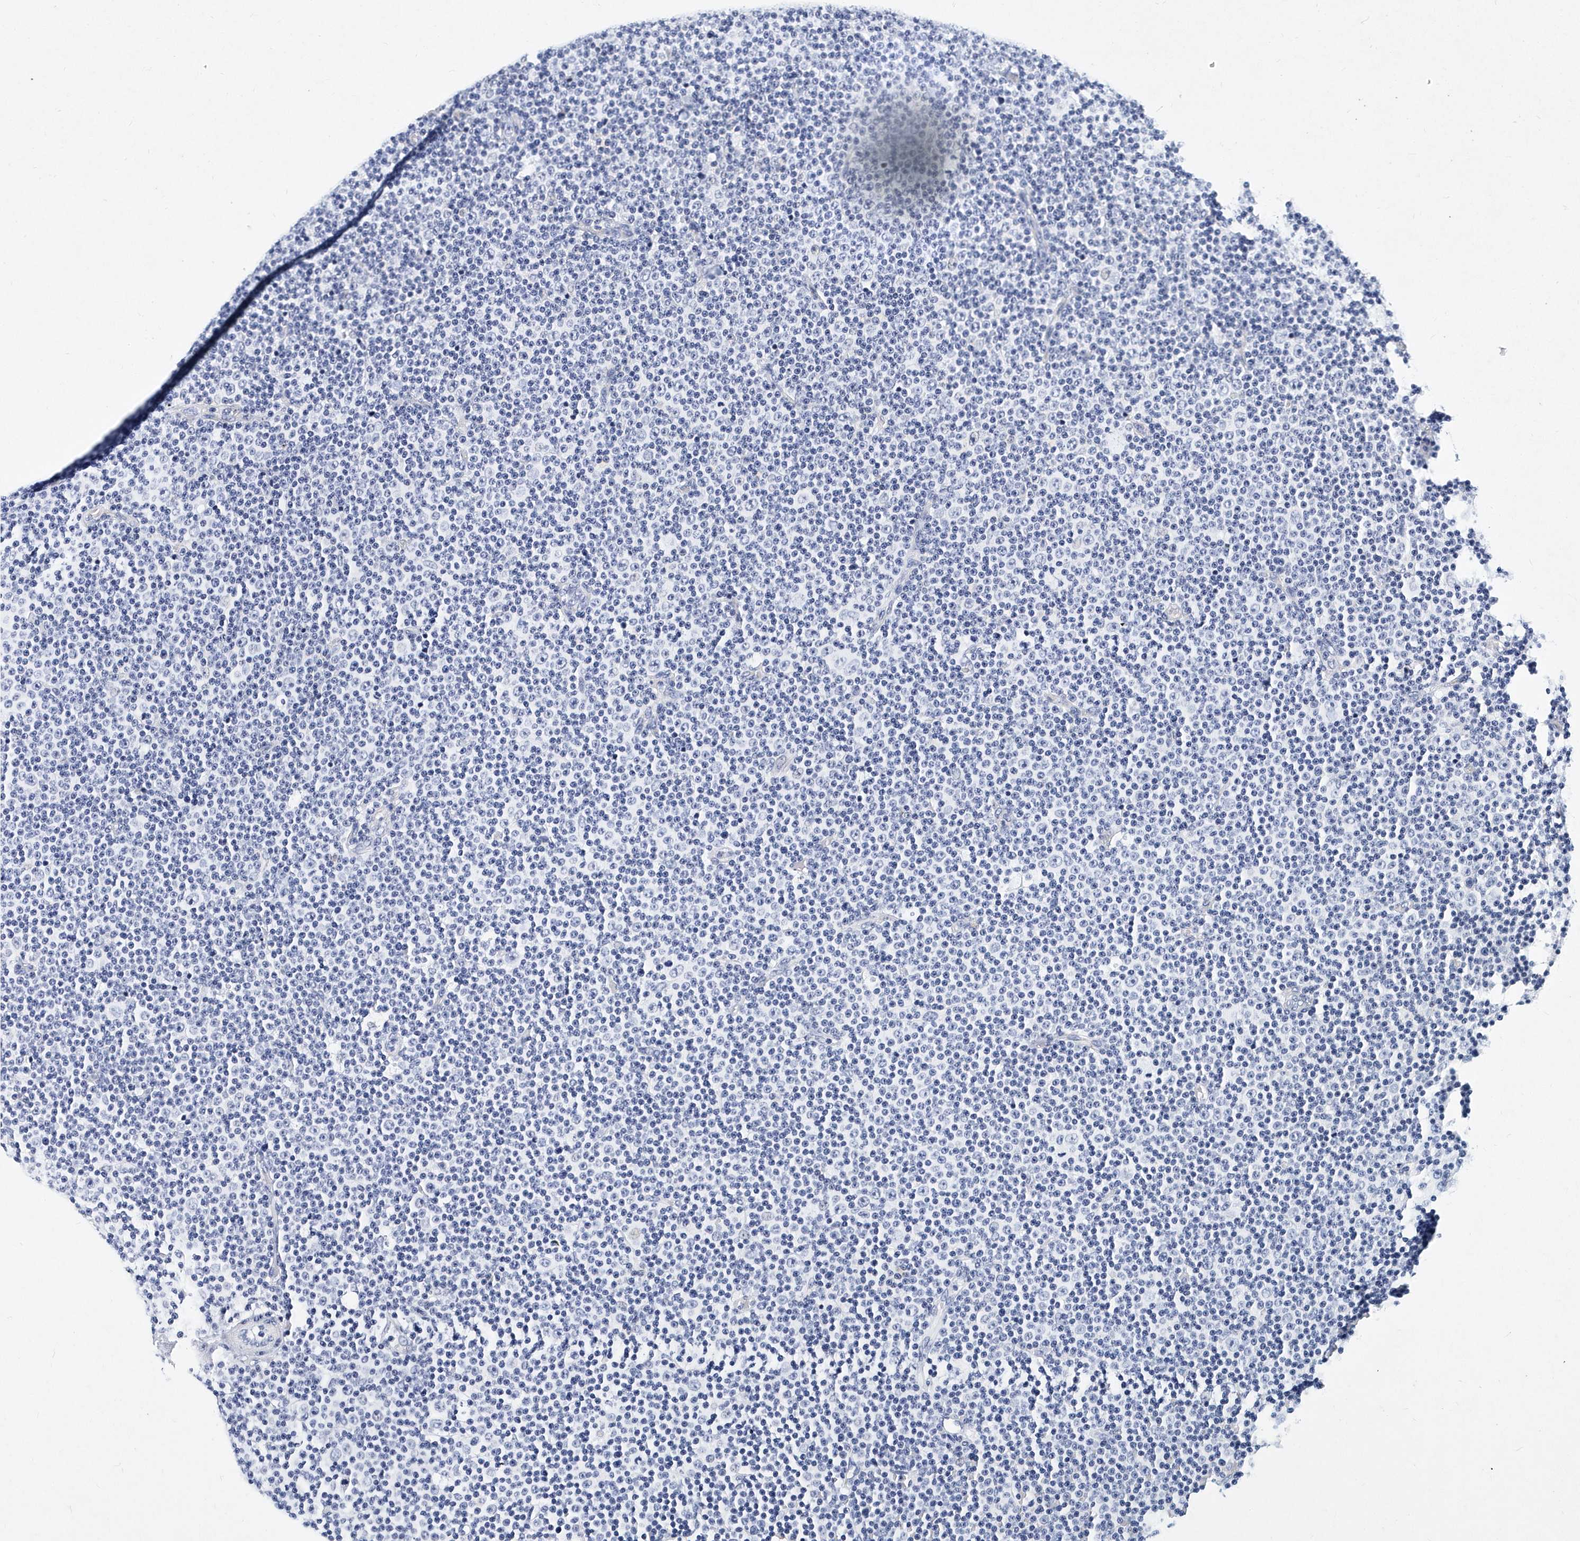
{"staining": {"intensity": "negative", "quantity": "none", "location": "none"}, "tissue": "lymphoma", "cell_type": "Tumor cells", "image_type": "cancer", "snomed": [{"axis": "morphology", "description": "Malignant lymphoma, non-Hodgkin's type, Low grade"}, {"axis": "topography", "description": "Lymph node"}], "caption": "The image exhibits no staining of tumor cells in lymphoma. (DAB (3,3'-diaminobenzidine) immunohistochemistry (IHC), high magnification).", "gene": "ITGA2B", "patient": {"sex": "female", "age": 67}}